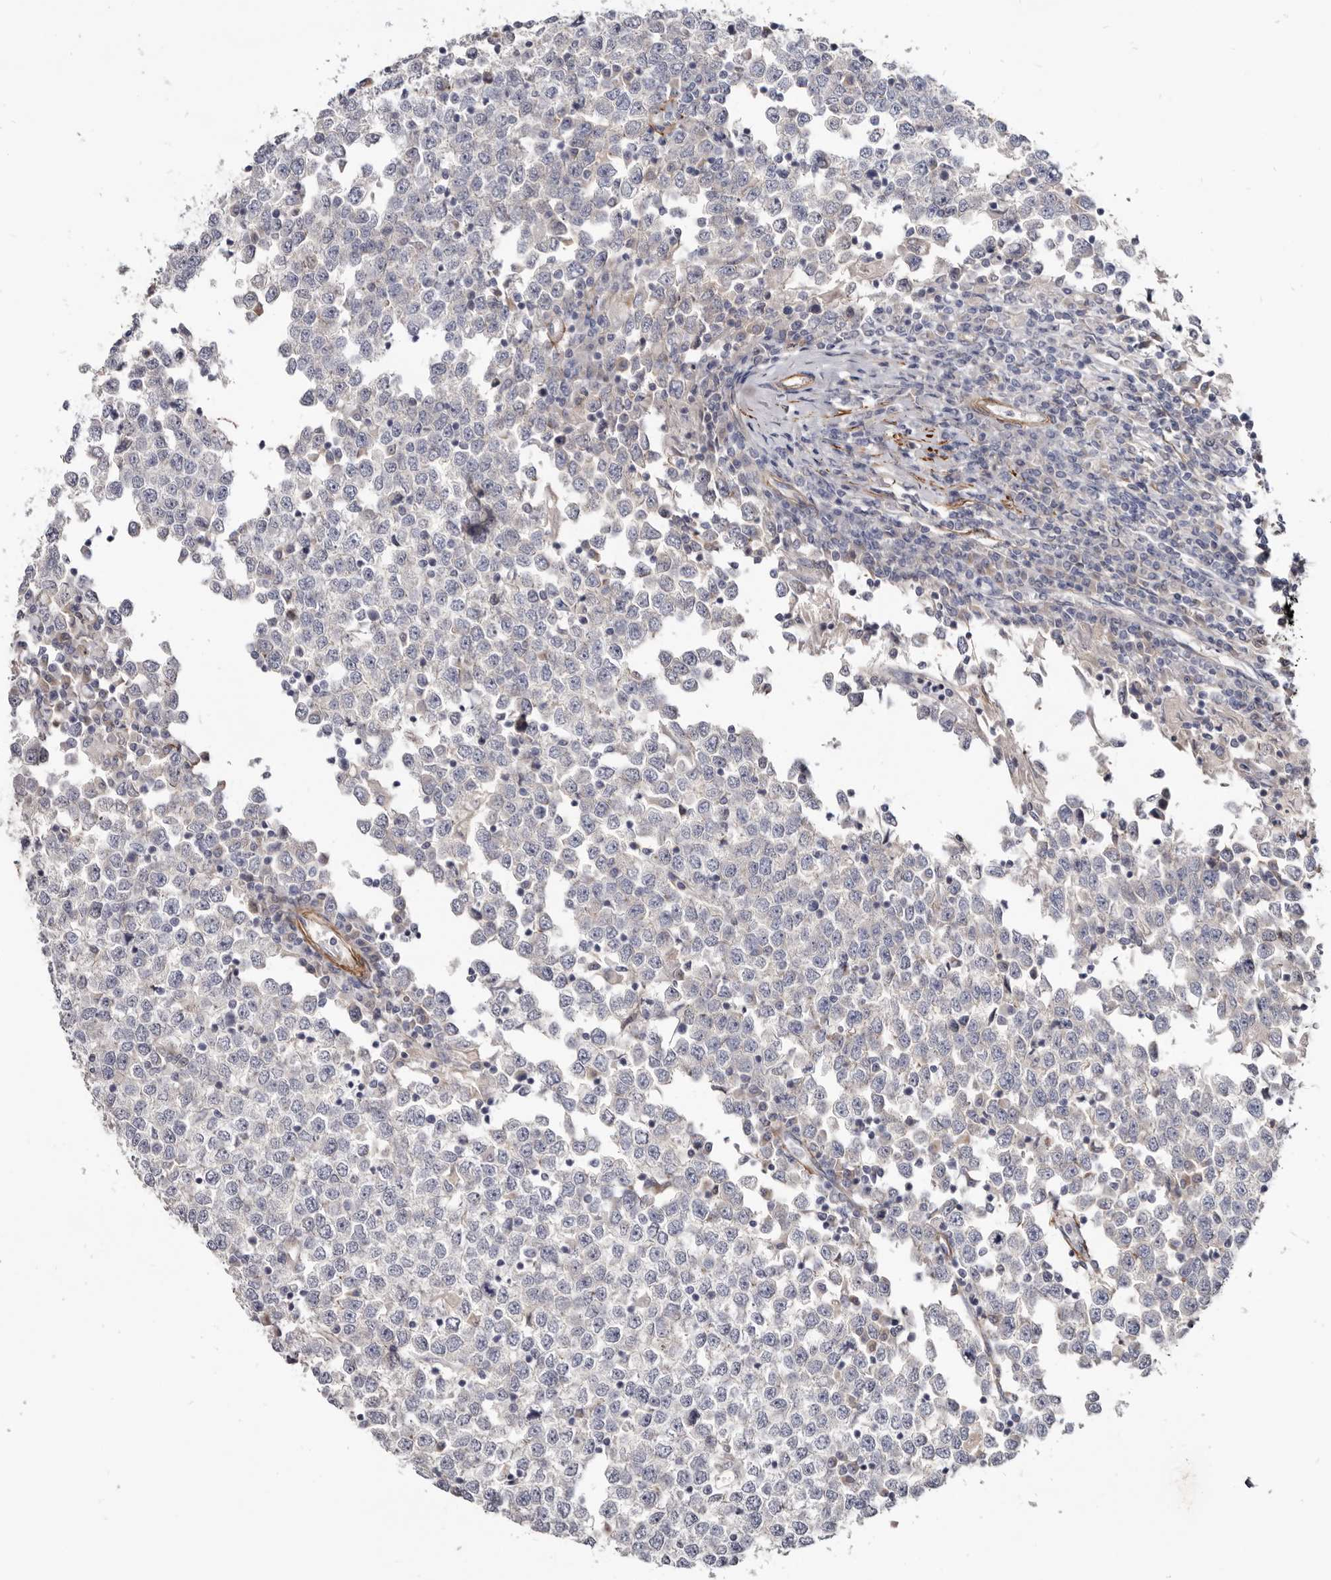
{"staining": {"intensity": "negative", "quantity": "none", "location": "none"}, "tissue": "testis cancer", "cell_type": "Tumor cells", "image_type": "cancer", "snomed": [{"axis": "morphology", "description": "Seminoma, NOS"}, {"axis": "topography", "description": "Testis"}], "caption": "Tumor cells show no significant staining in testis cancer (seminoma).", "gene": "CGN", "patient": {"sex": "male", "age": 65}}